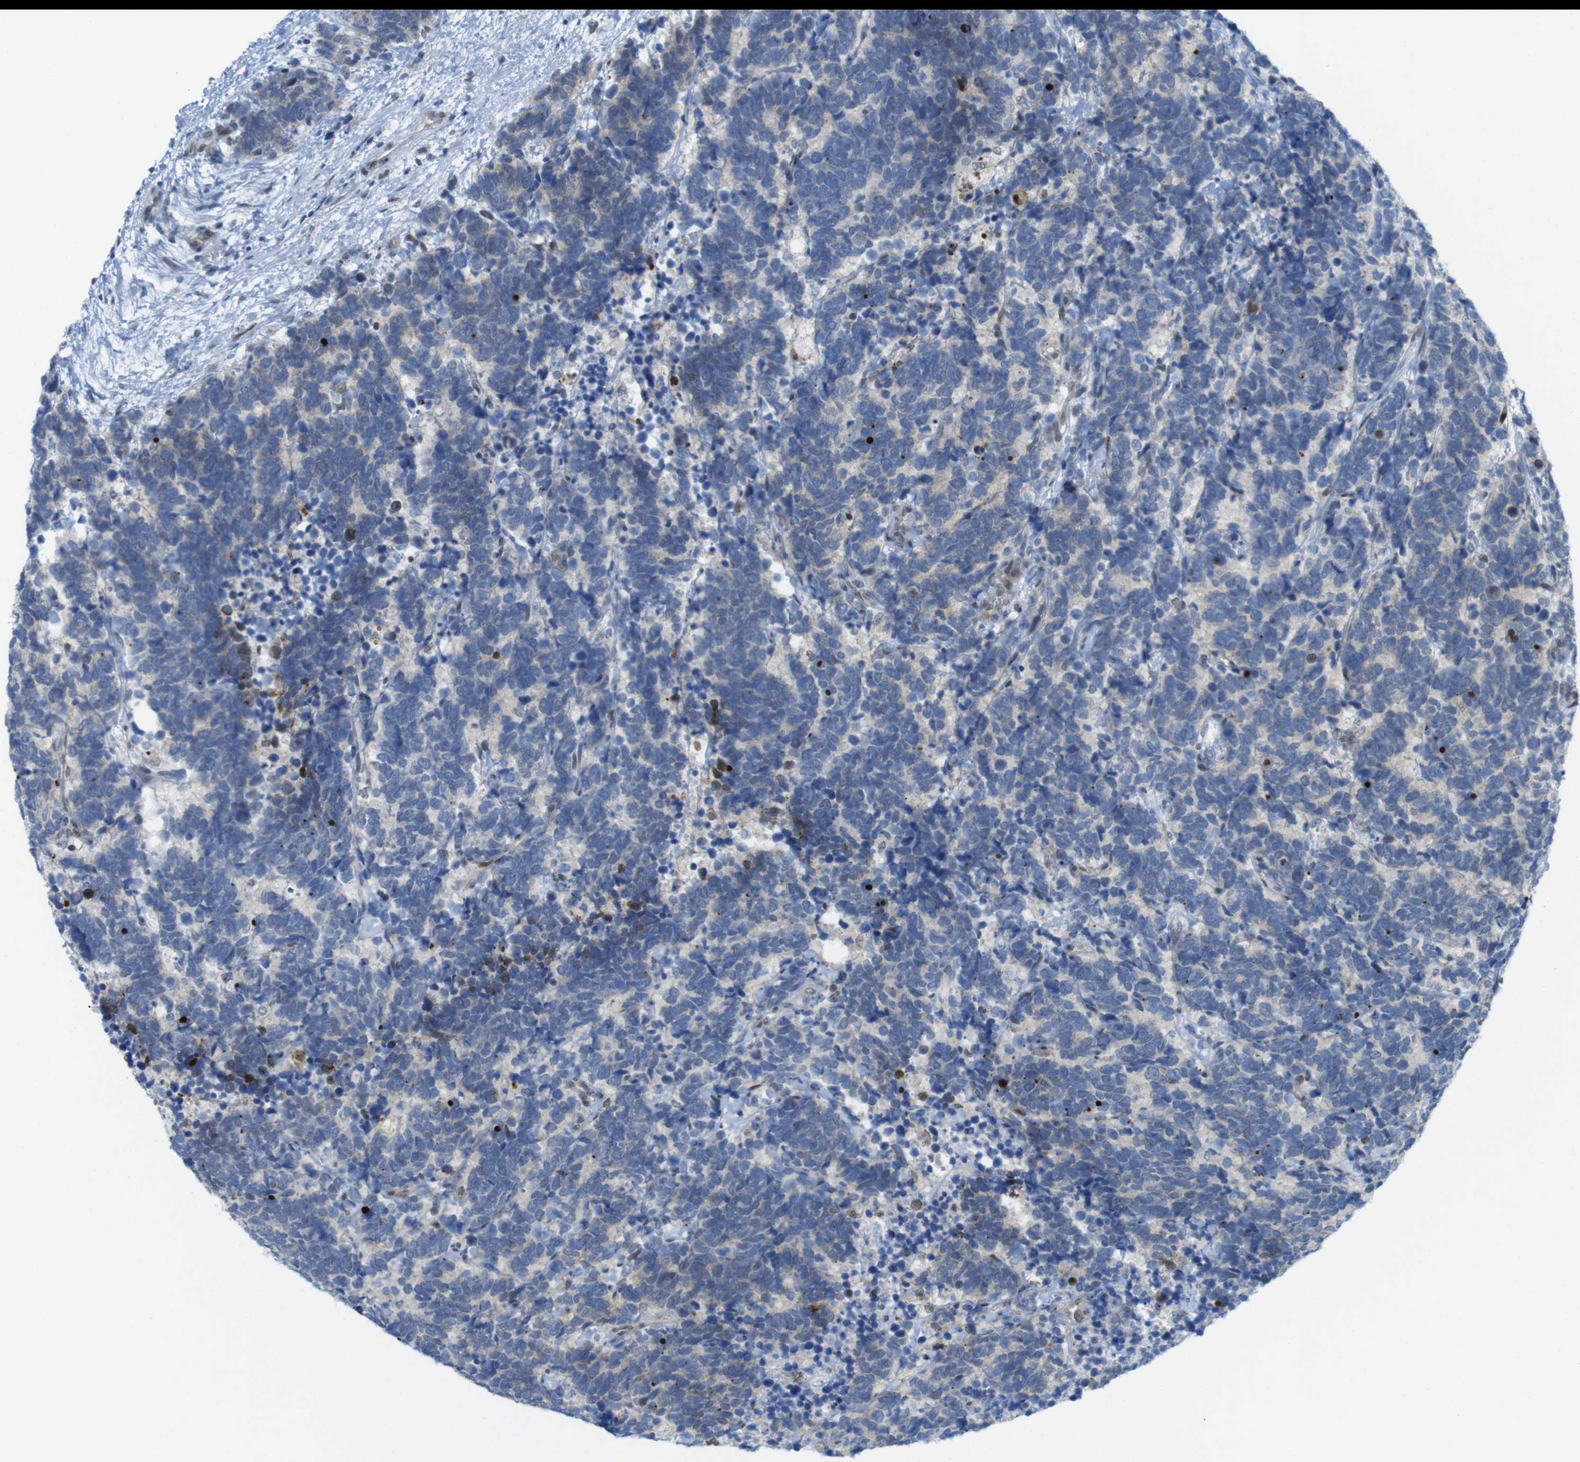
{"staining": {"intensity": "weak", "quantity": "<25%", "location": "cytoplasmic/membranous"}, "tissue": "carcinoid", "cell_type": "Tumor cells", "image_type": "cancer", "snomed": [{"axis": "morphology", "description": "Carcinoma, NOS"}, {"axis": "morphology", "description": "Carcinoid, malignant, NOS"}, {"axis": "topography", "description": "Urinary bladder"}], "caption": "Tumor cells show no significant protein staining in carcinoid. (IHC, brightfield microscopy, high magnification).", "gene": "UBB", "patient": {"sex": "male", "age": 57}}